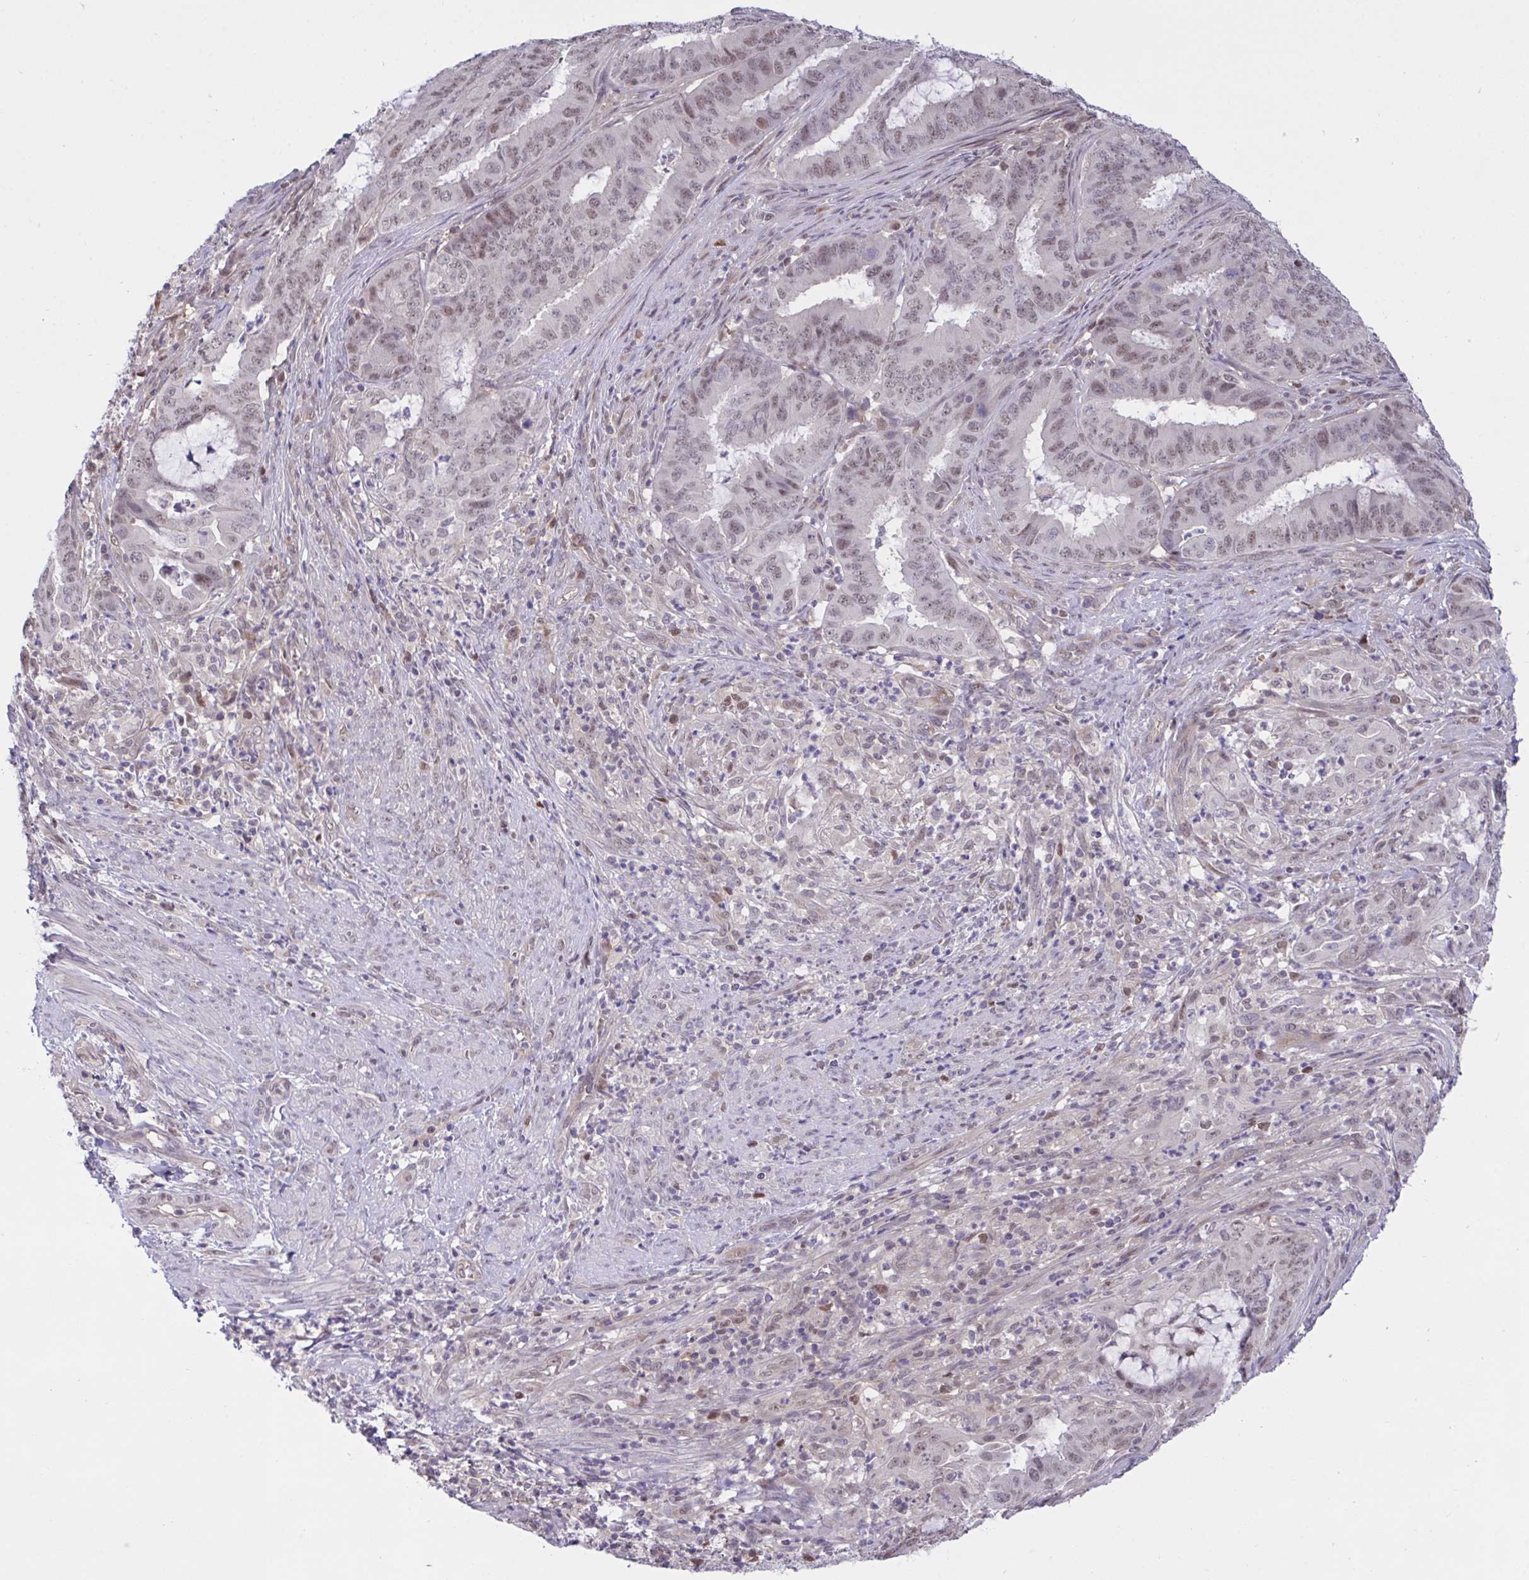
{"staining": {"intensity": "weak", "quantity": "25%-75%", "location": "nuclear"}, "tissue": "endometrial cancer", "cell_type": "Tumor cells", "image_type": "cancer", "snomed": [{"axis": "morphology", "description": "Adenocarcinoma, NOS"}, {"axis": "topography", "description": "Endometrium"}], "caption": "Adenocarcinoma (endometrial) stained with IHC reveals weak nuclear staining in about 25%-75% of tumor cells. The staining is performed using DAB brown chromogen to label protein expression. The nuclei are counter-stained blue using hematoxylin.", "gene": "ZNF444", "patient": {"sex": "female", "age": 51}}